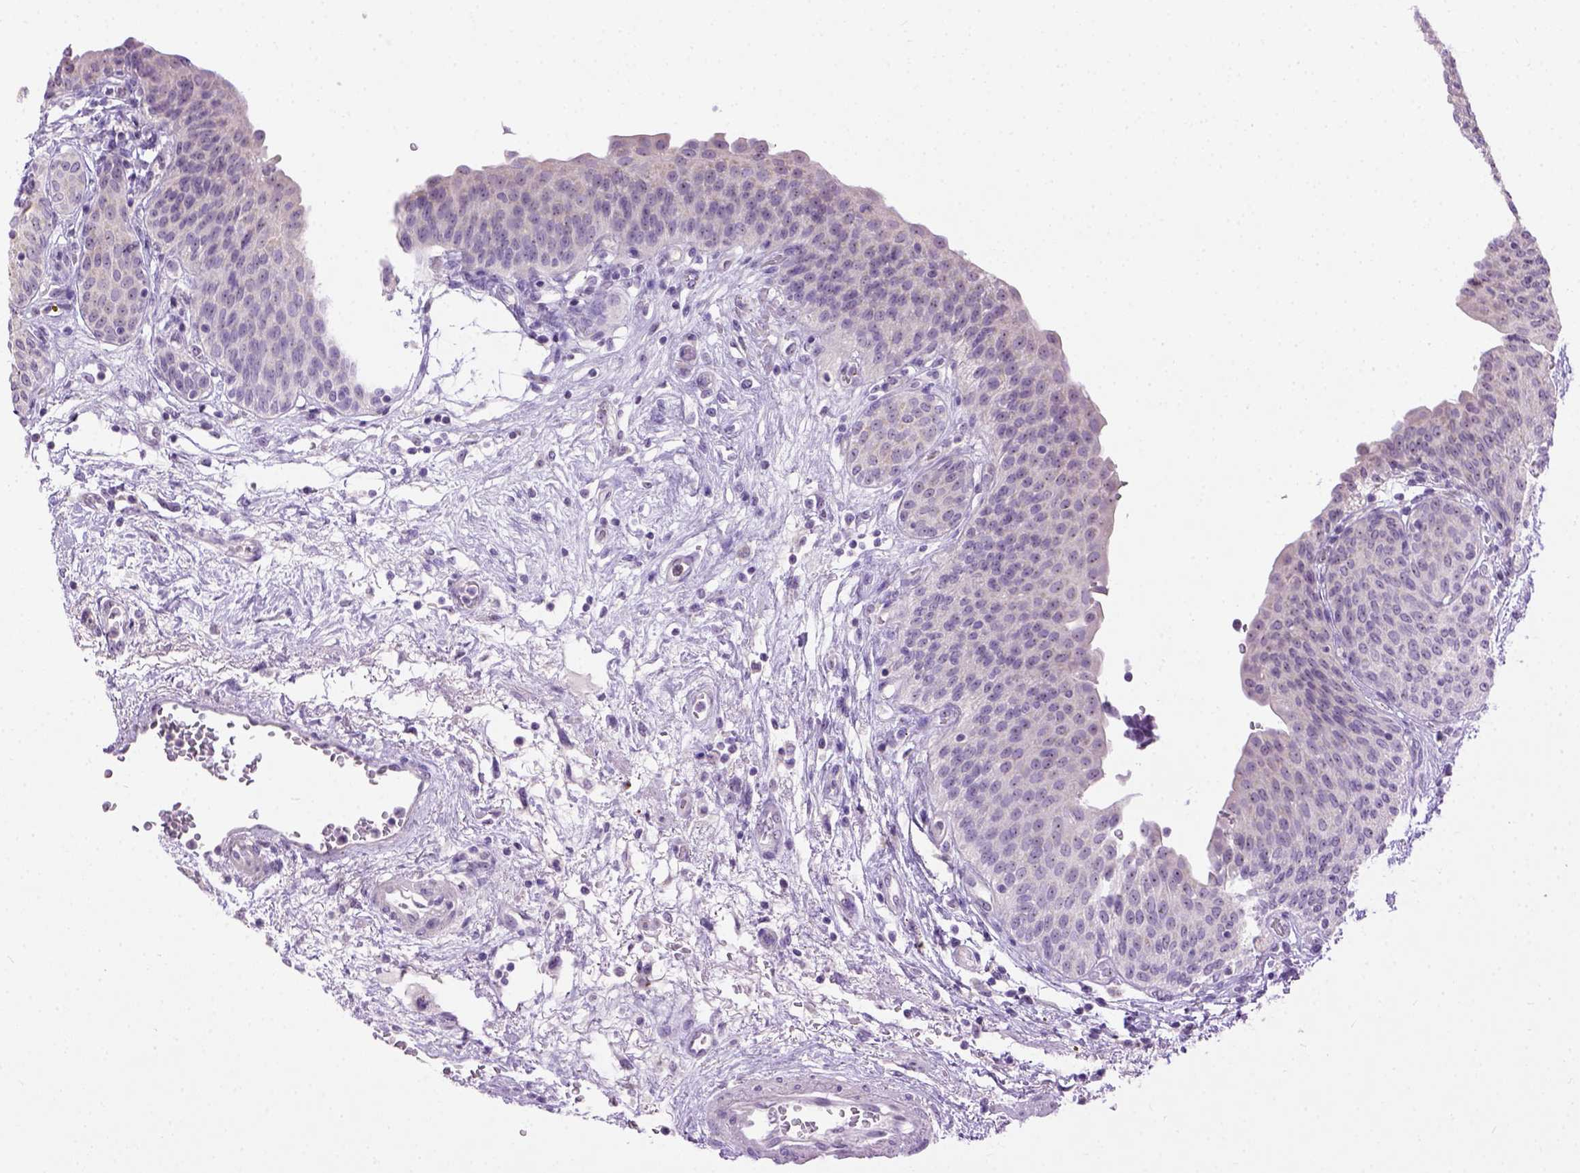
{"staining": {"intensity": "negative", "quantity": "none", "location": "none"}, "tissue": "urinary bladder", "cell_type": "Urothelial cells", "image_type": "normal", "snomed": [{"axis": "morphology", "description": "Normal tissue, NOS"}, {"axis": "topography", "description": "Urinary bladder"}], "caption": "Immunohistochemistry (IHC) micrograph of unremarkable urinary bladder: urinary bladder stained with DAB (3,3'-diaminobenzidine) displays no significant protein staining in urothelial cells.", "gene": "UTP4", "patient": {"sex": "male", "age": 68}}